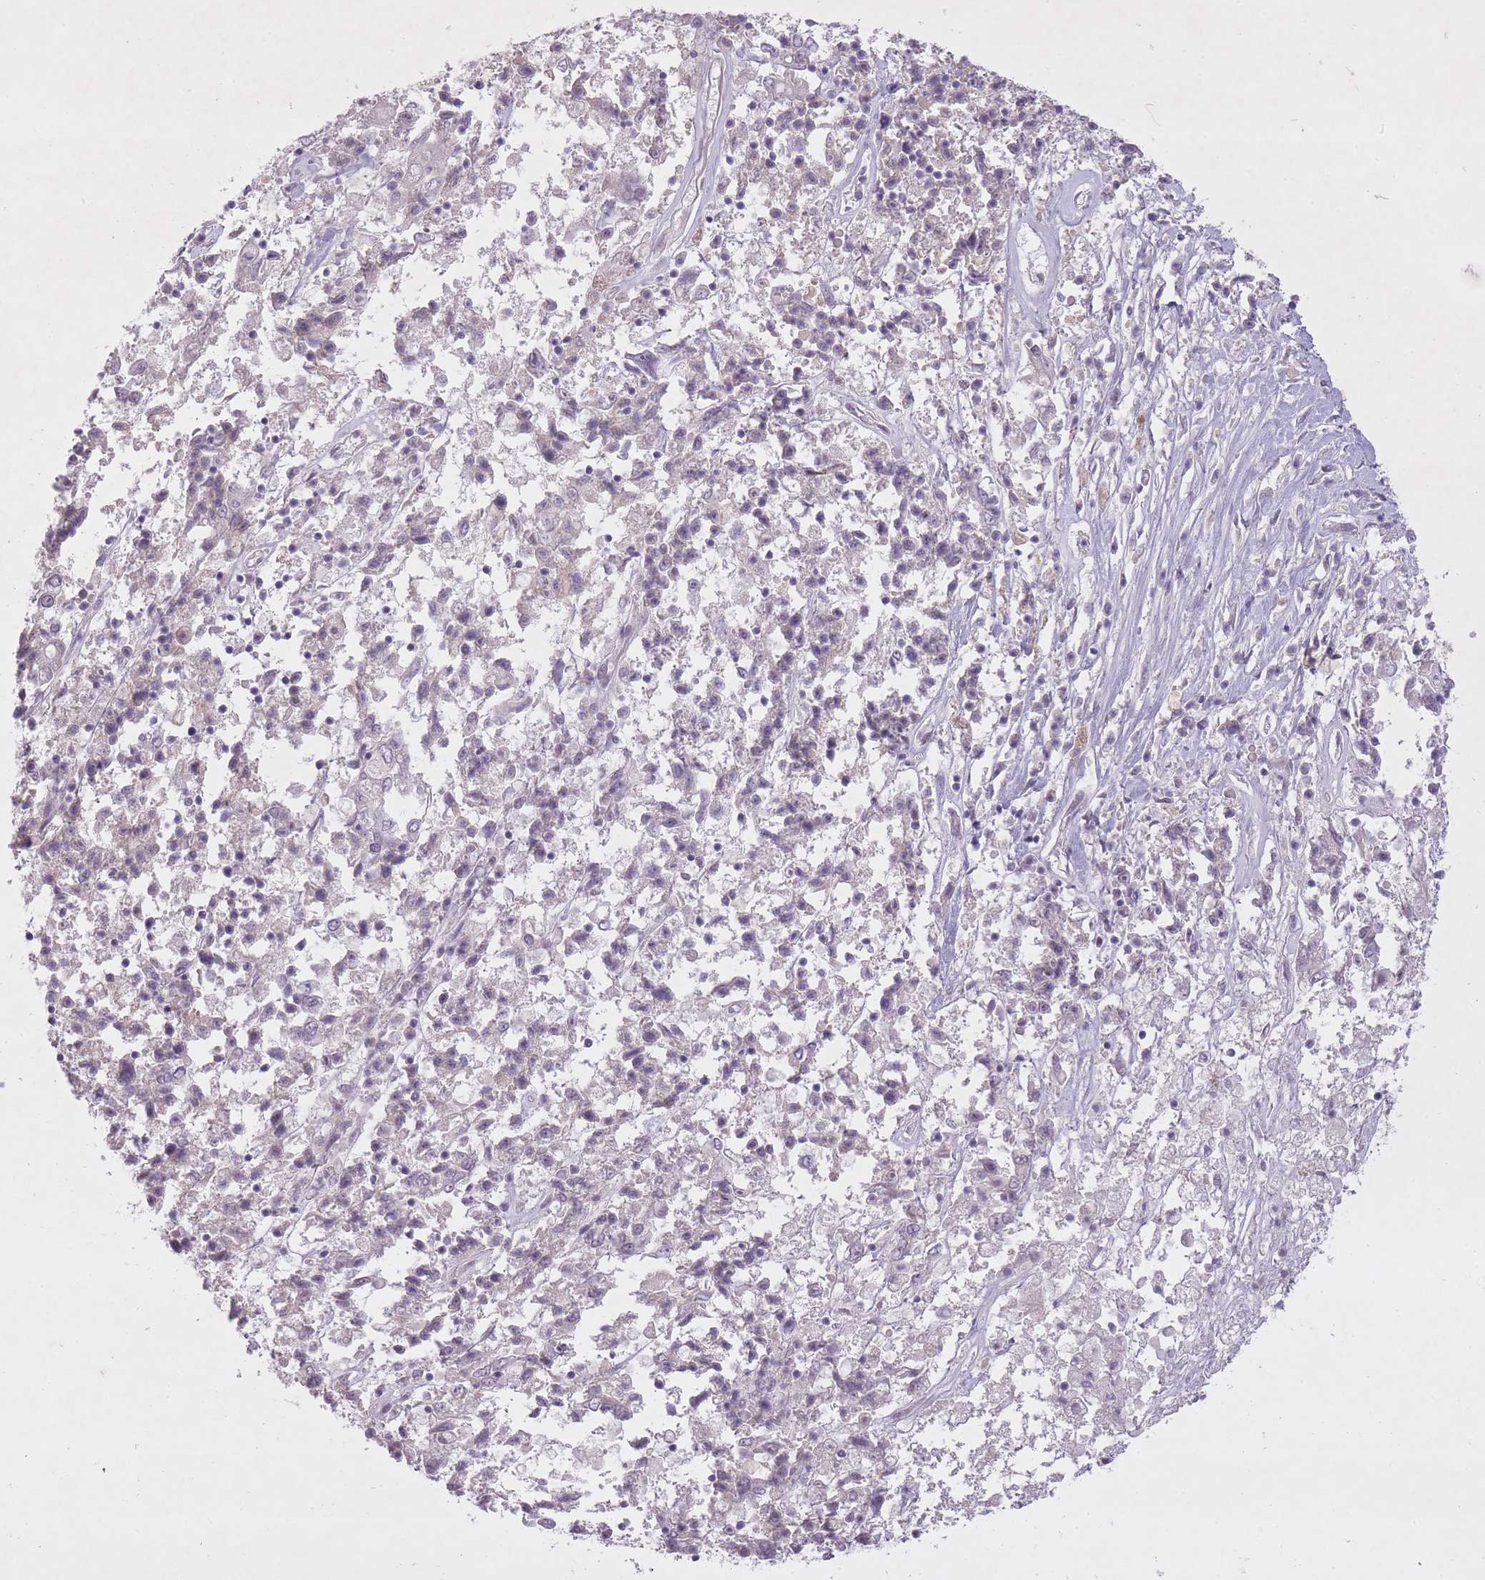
{"staining": {"intensity": "negative", "quantity": "none", "location": "none"}, "tissue": "ovarian cancer", "cell_type": "Tumor cells", "image_type": "cancer", "snomed": [{"axis": "morphology", "description": "Carcinoma, endometroid"}, {"axis": "topography", "description": "Ovary"}], "caption": "A photomicrograph of ovarian cancer (endometroid carcinoma) stained for a protein displays no brown staining in tumor cells.", "gene": "FAM43B", "patient": {"sex": "female", "age": 62}}